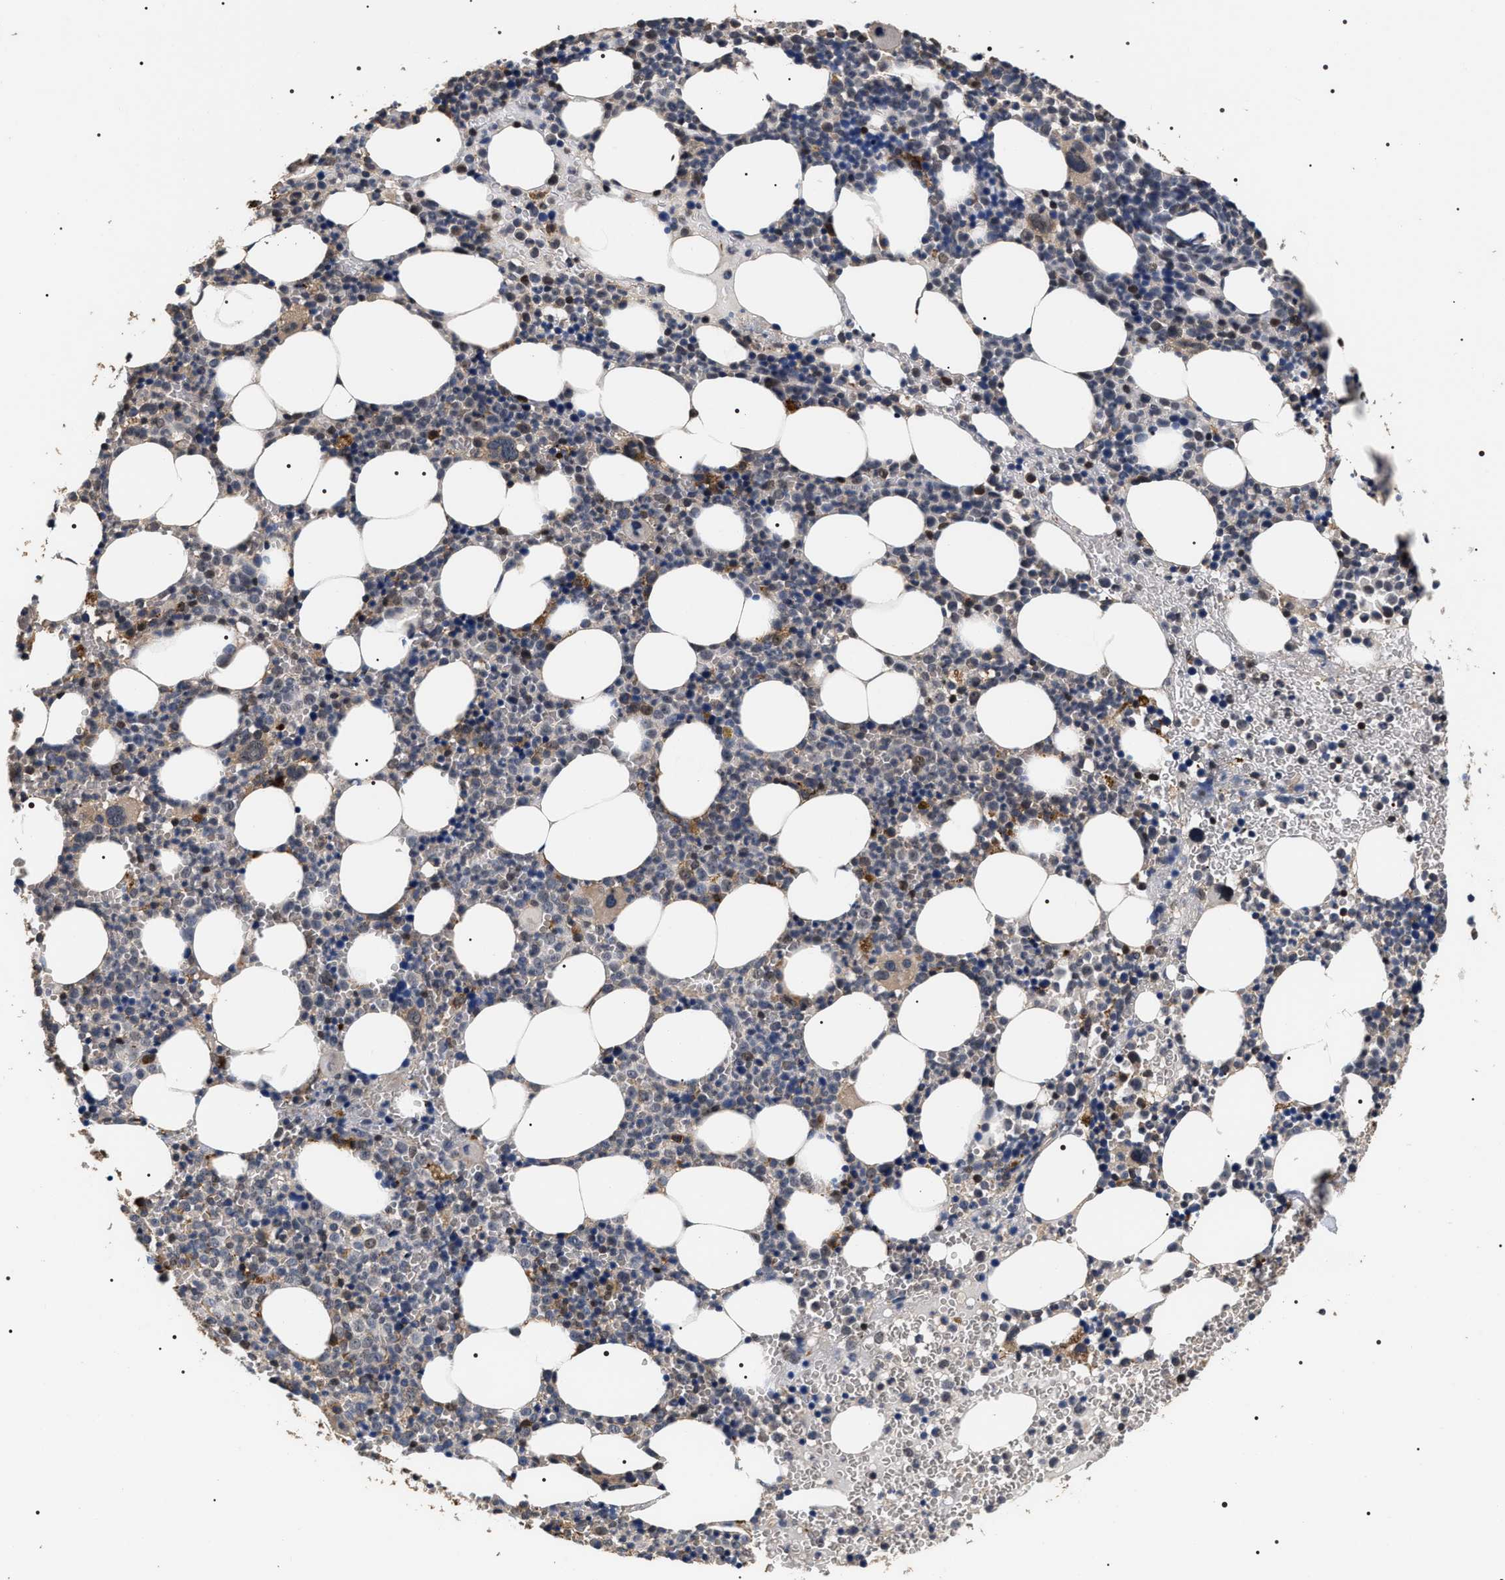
{"staining": {"intensity": "weak", "quantity": "25%-75%", "location": "cytoplasmic/membranous,nuclear"}, "tissue": "bone marrow", "cell_type": "Hematopoietic cells", "image_type": "normal", "snomed": [{"axis": "morphology", "description": "Normal tissue, NOS"}, {"axis": "morphology", "description": "Inflammation, NOS"}, {"axis": "topography", "description": "Bone marrow"}], "caption": "Protein expression analysis of unremarkable bone marrow exhibits weak cytoplasmic/membranous,nuclear positivity in approximately 25%-75% of hematopoietic cells.", "gene": "UPF3A", "patient": {"sex": "female", "age": 67}}